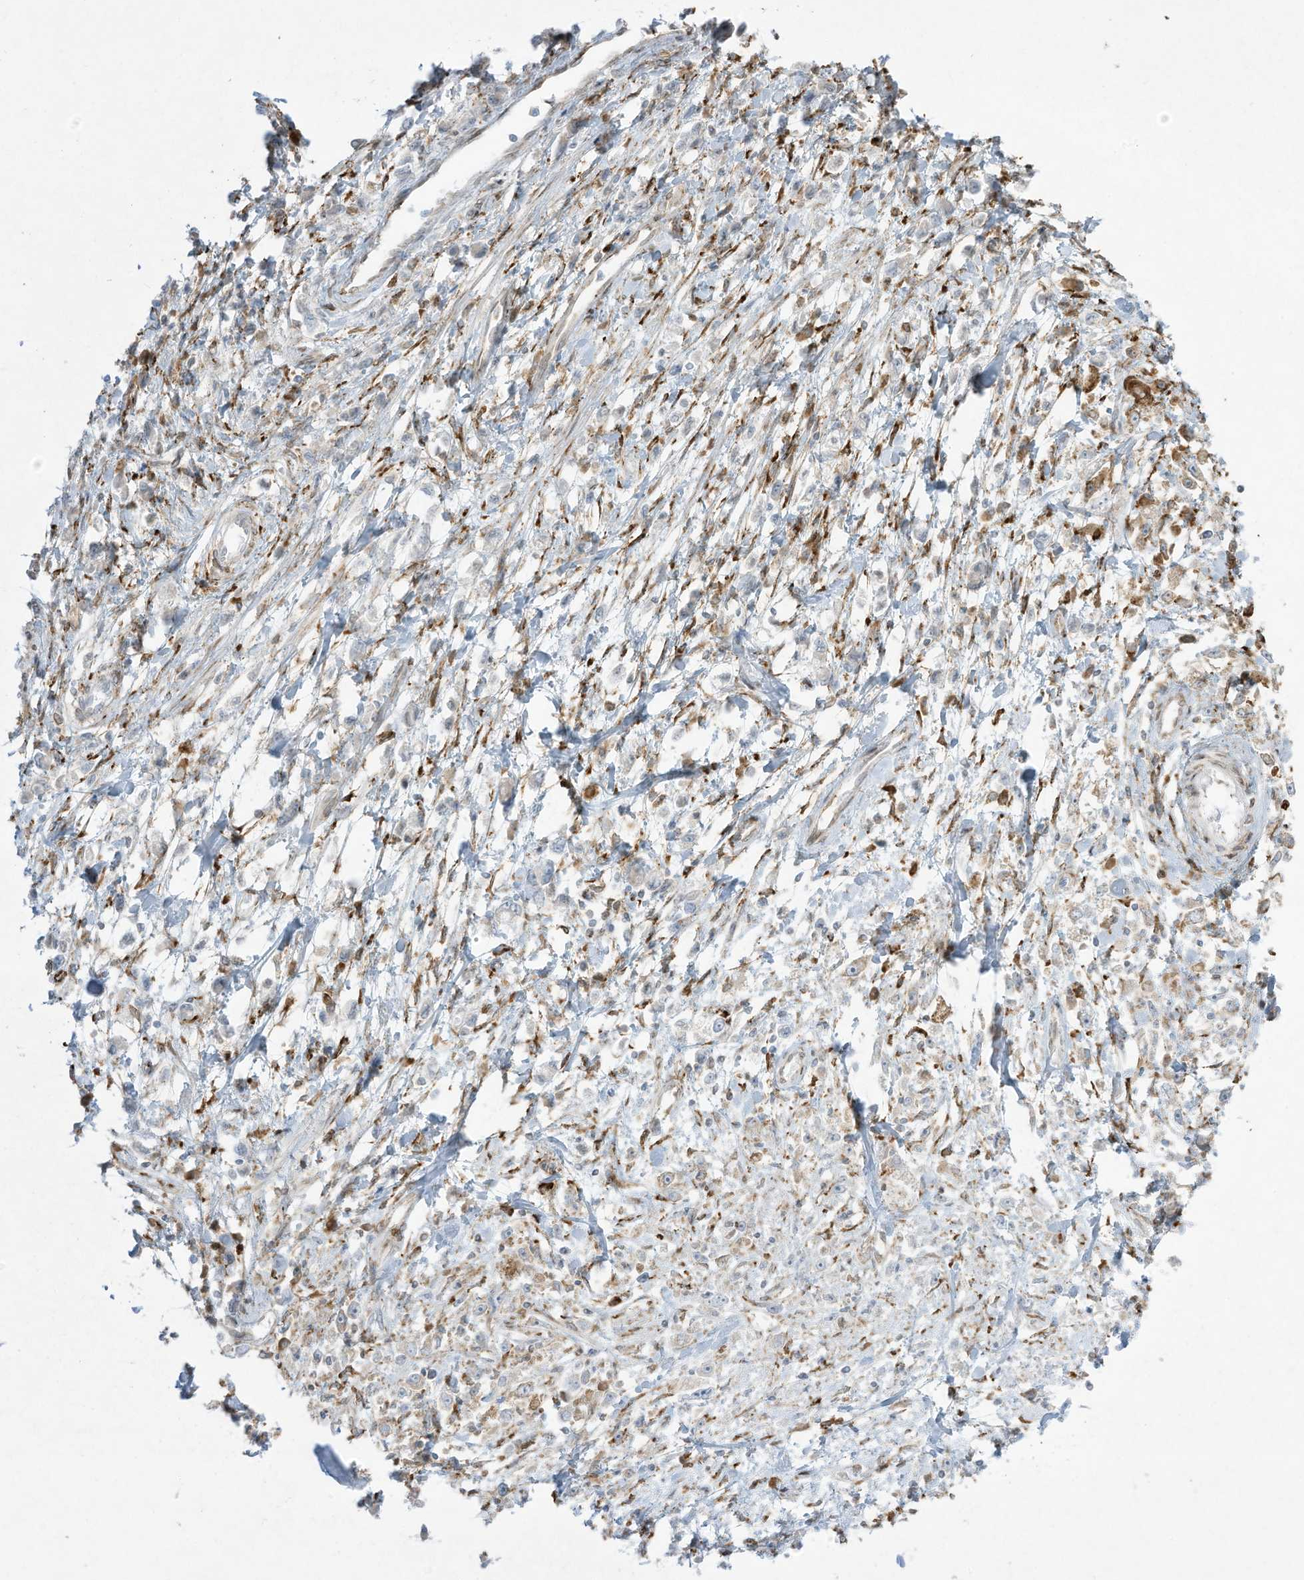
{"staining": {"intensity": "negative", "quantity": "none", "location": "none"}, "tissue": "stomach cancer", "cell_type": "Tumor cells", "image_type": "cancer", "snomed": [{"axis": "morphology", "description": "Adenocarcinoma, NOS"}, {"axis": "topography", "description": "Stomach"}], "caption": "There is no significant expression in tumor cells of stomach cancer (adenocarcinoma).", "gene": "PTK6", "patient": {"sex": "female", "age": 59}}